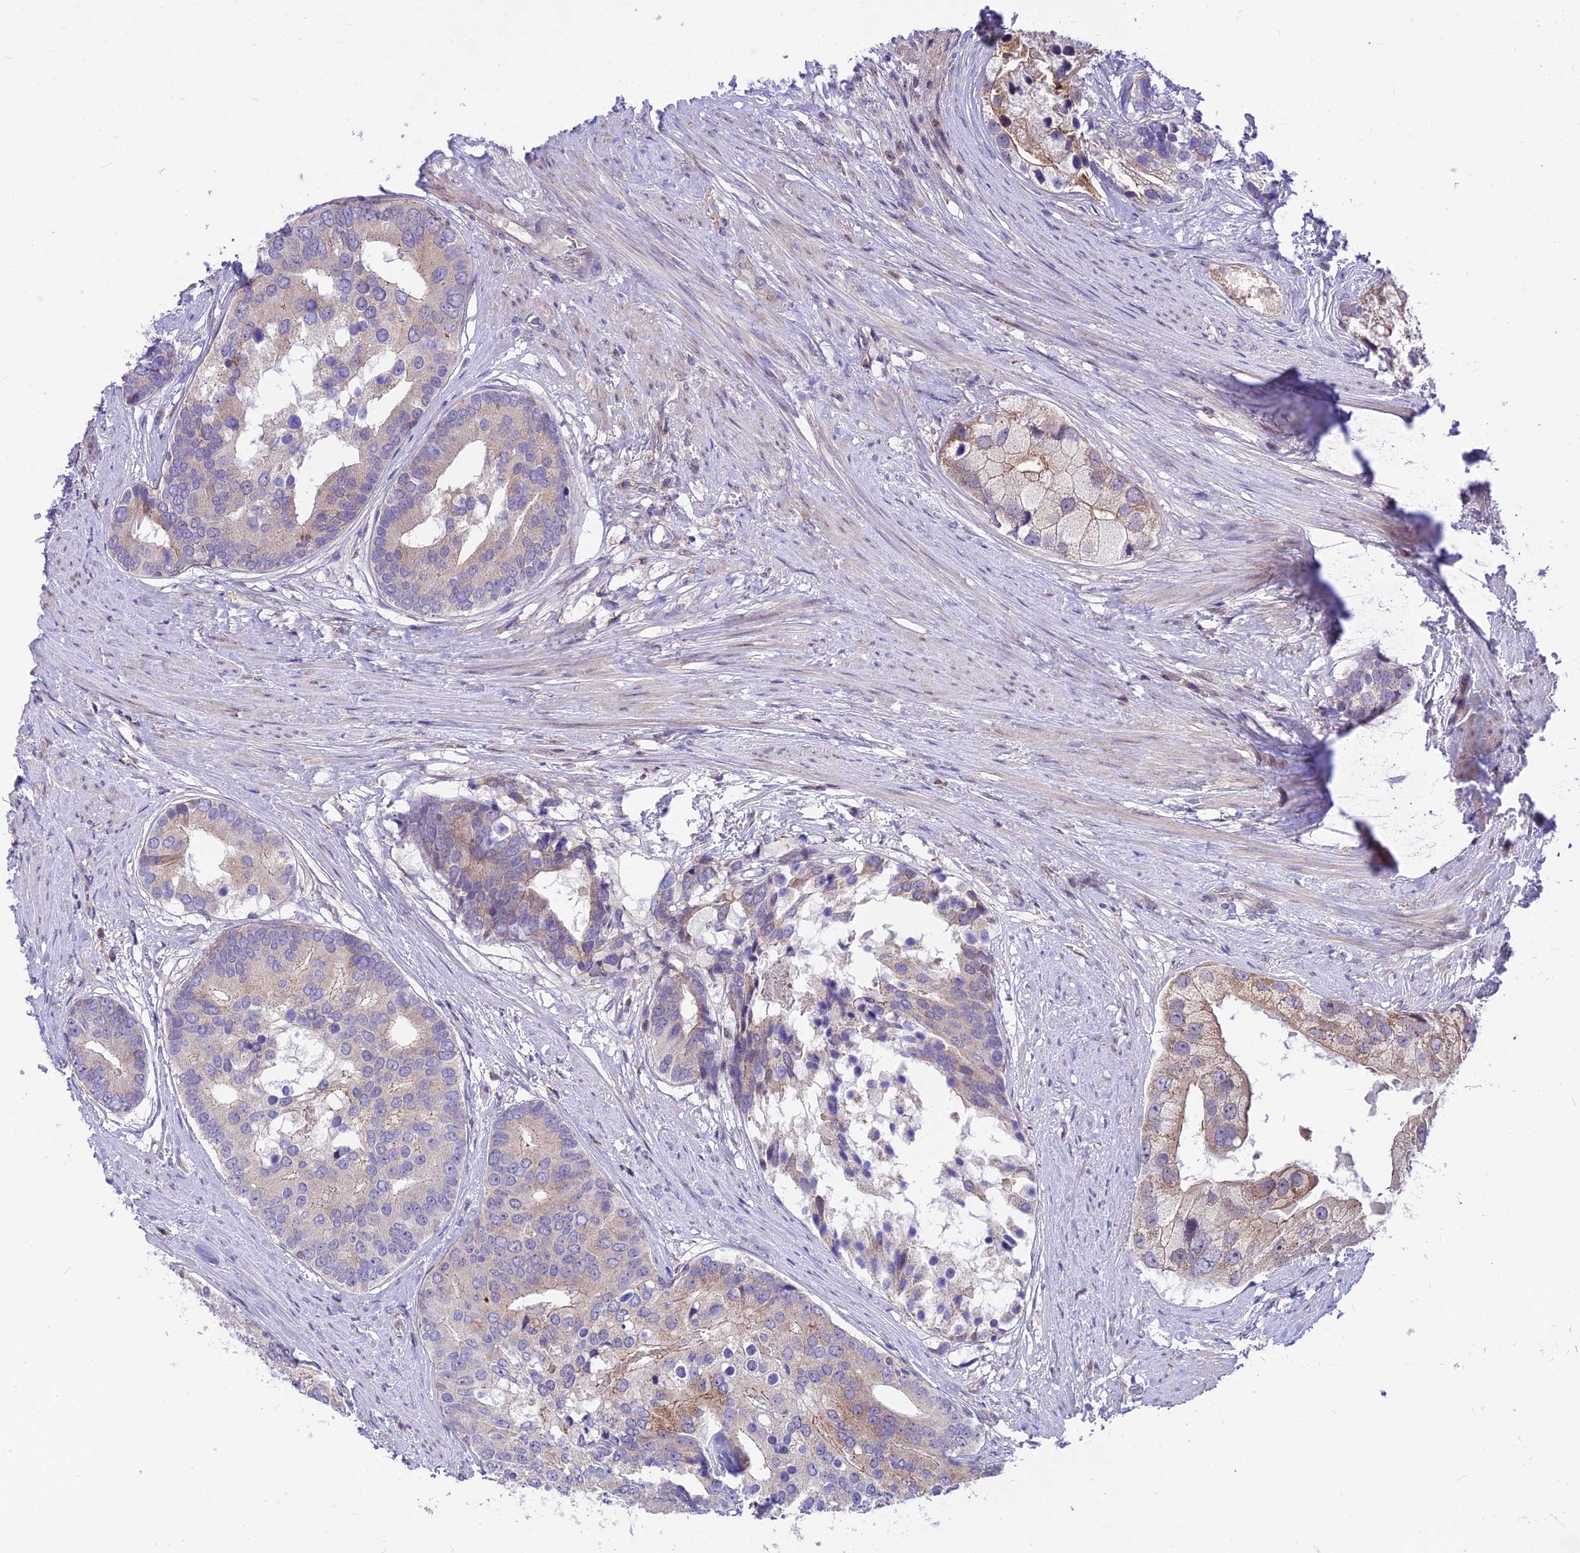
{"staining": {"intensity": "weak", "quantity": "<25%", "location": "cytoplasmic/membranous"}, "tissue": "prostate cancer", "cell_type": "Tumor cells", "image_type": "cancer", "snomed": [{"axis": "morphology", "description": "Adenocarcinoma, High grade"}, {"axis": "topography", "description": "Prostate"}], "caption": "DAB (3,3'-diaminobenzidine) immunohistochemical staining of adenocarcinoma (high-grade) (prostate) shows no significant expression in tumor cells. The staining is performed using DAB (3,3'-diaminobenzidine) brown chromogen with nuclei counter-stained in using hematoxylin.", "gene": "C6orf132", "patient": {"sex": "male", "age": 62}}